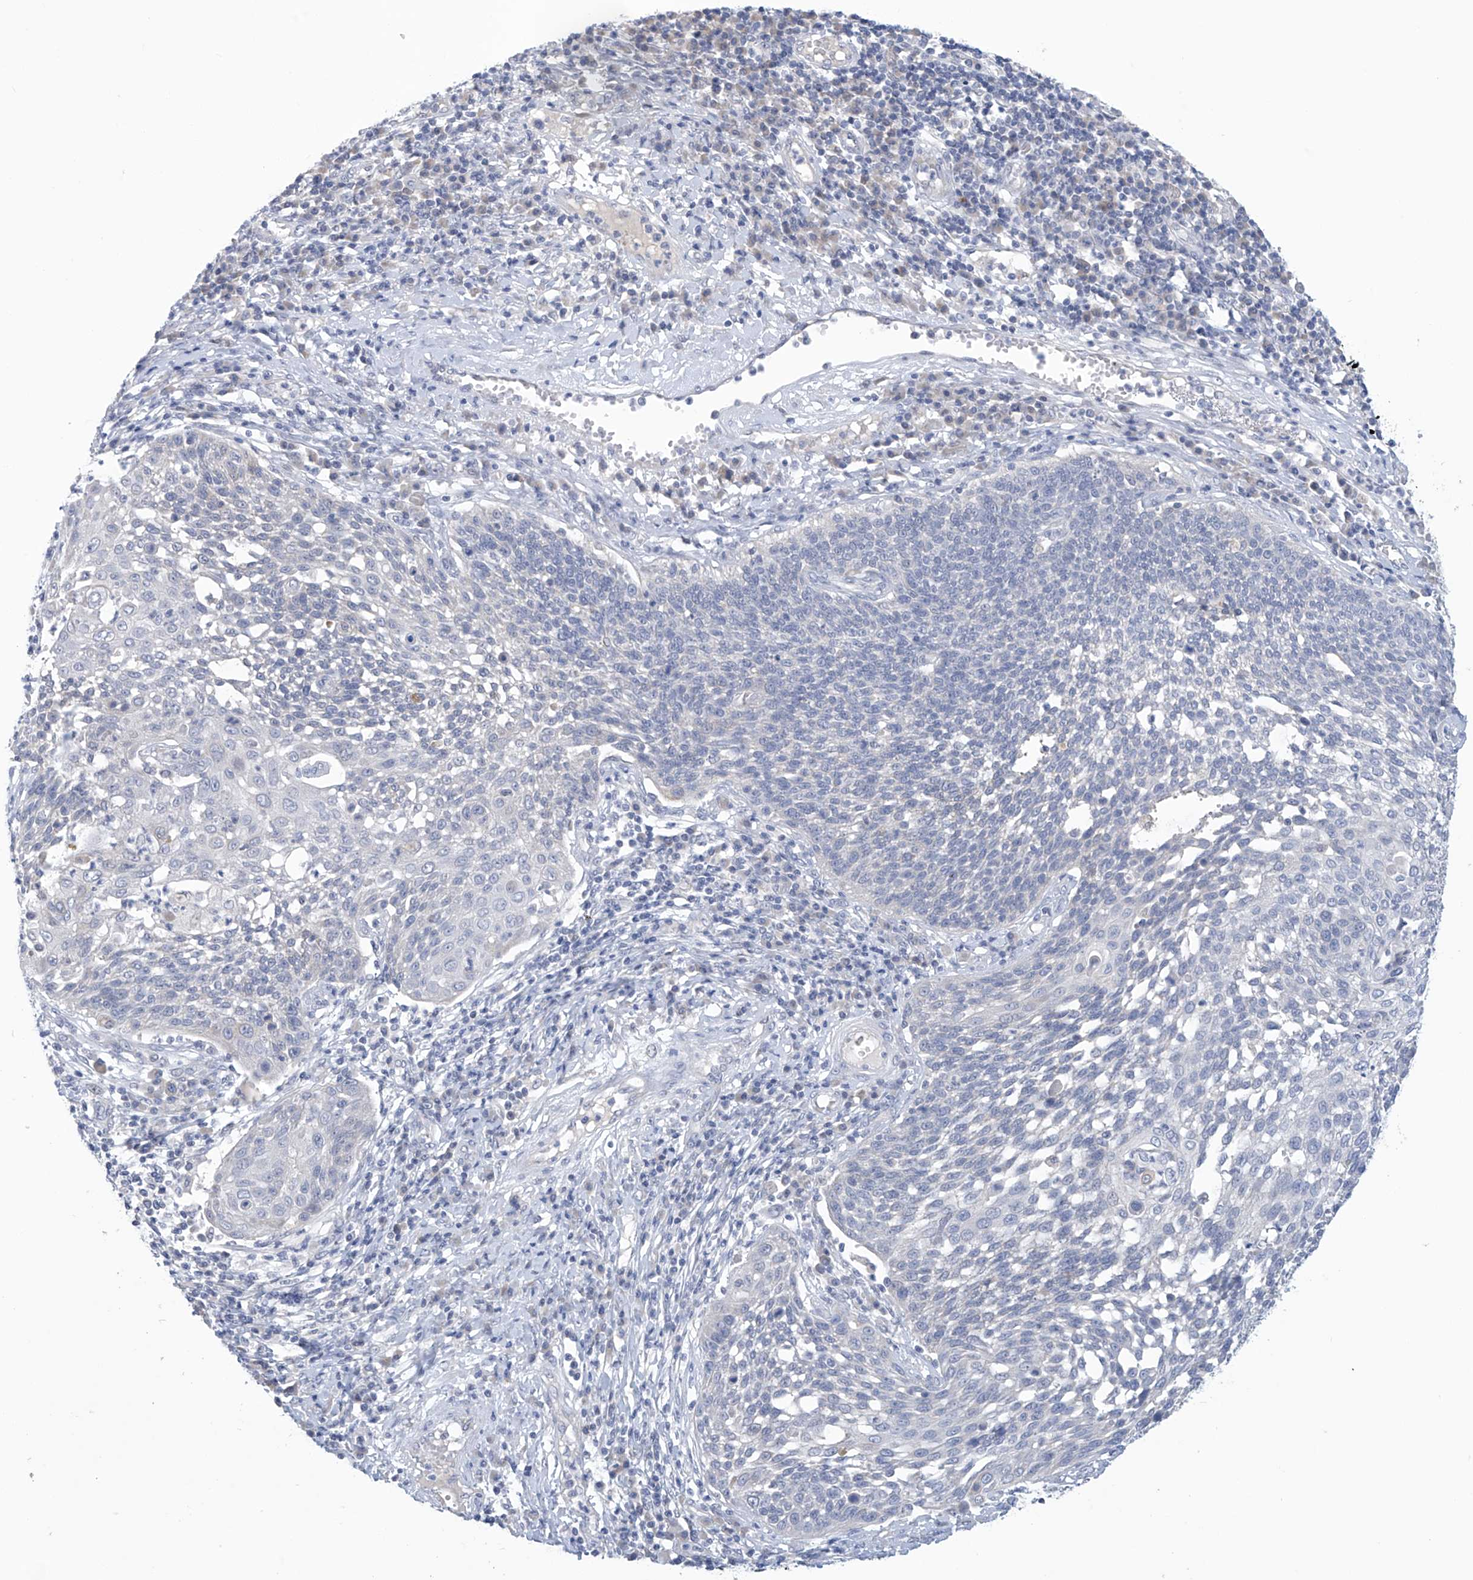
{"staining": {"intensity": "negative", "quantity": "none", "location": "none"}, "tissue": "cervical cancer", "cell_type": "Tumor cells", "image_type": "cancer", "snomed": [{"axis": "morphology", "description": "Squamous cell carcinoma, NOS"}, {"axis": "topography", "description": "Cervix"}], "caption": "Image shows no significant protein positivity in tumor cells of squamous cell carcinoma (cervical). (DAB immunohistochemistry visualized using brightfield microscopy, high magnification).", "gene": "IBA57", "patient": {"sex": "female", "age": 34}}